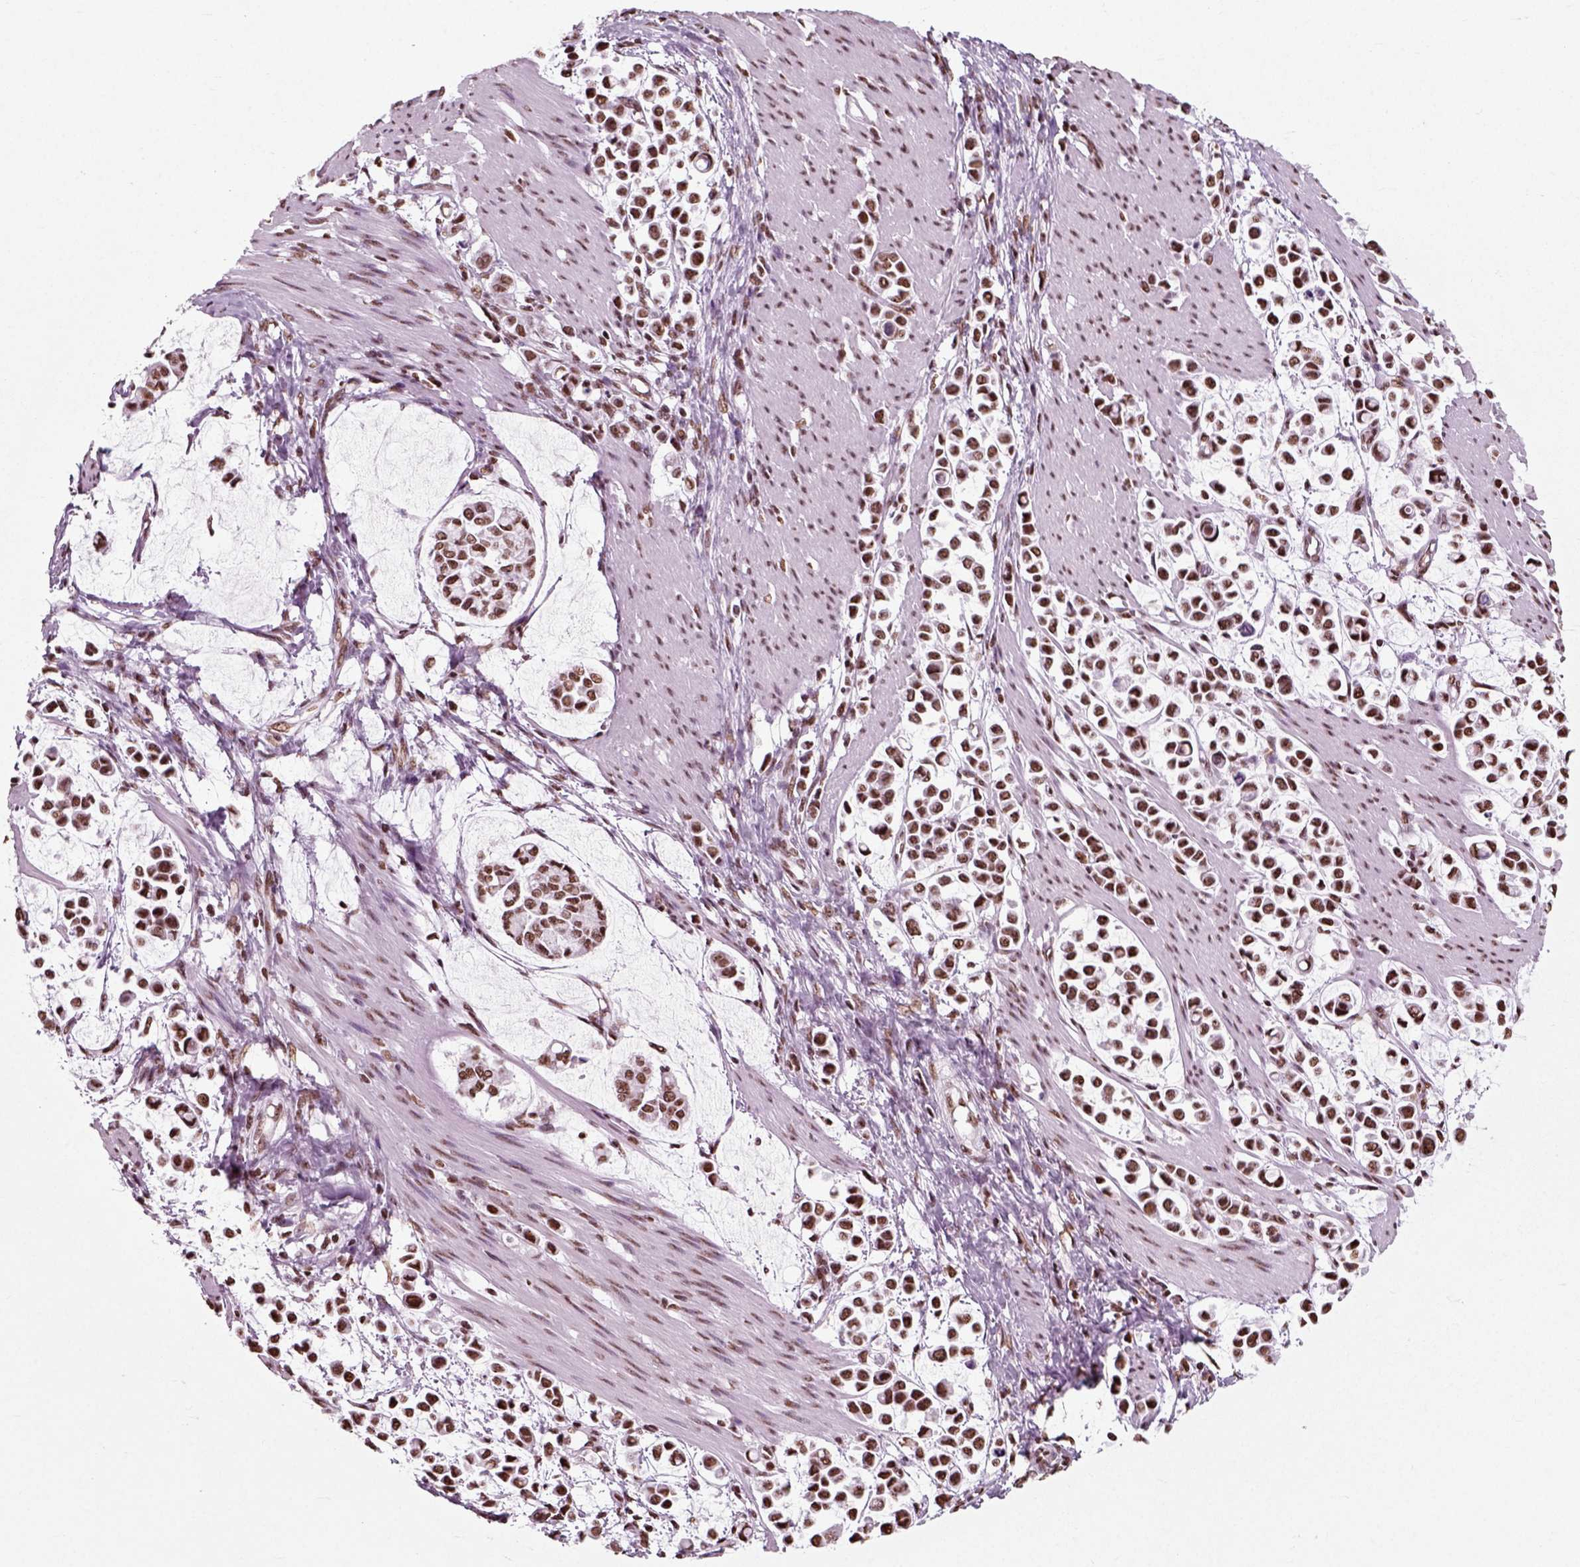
{"staining": {"intensity": "strong", "quantity": ">75%", "location": "nuclear"}, "tissue": "stomach cancer", "cell_type": "Tumor cells", "image_type": "cancer", "snomed": [{"axis": "morphology", "description": "Adenocarcinoma, NOS"}, {"axis": "topography", "description": "Stomach"}], "caption": "The photomicrograph reveals immunohistochemical staining of stomach cancer (adenocarcinoma). There is strong nuclear expression is appreciated in approximately >75% of tumor cells. (brown staining indicates protein expression, while blue staining denotes nuclei).", "gene": "POLR1H", "patient": {"sex": "male", "age": 82}}